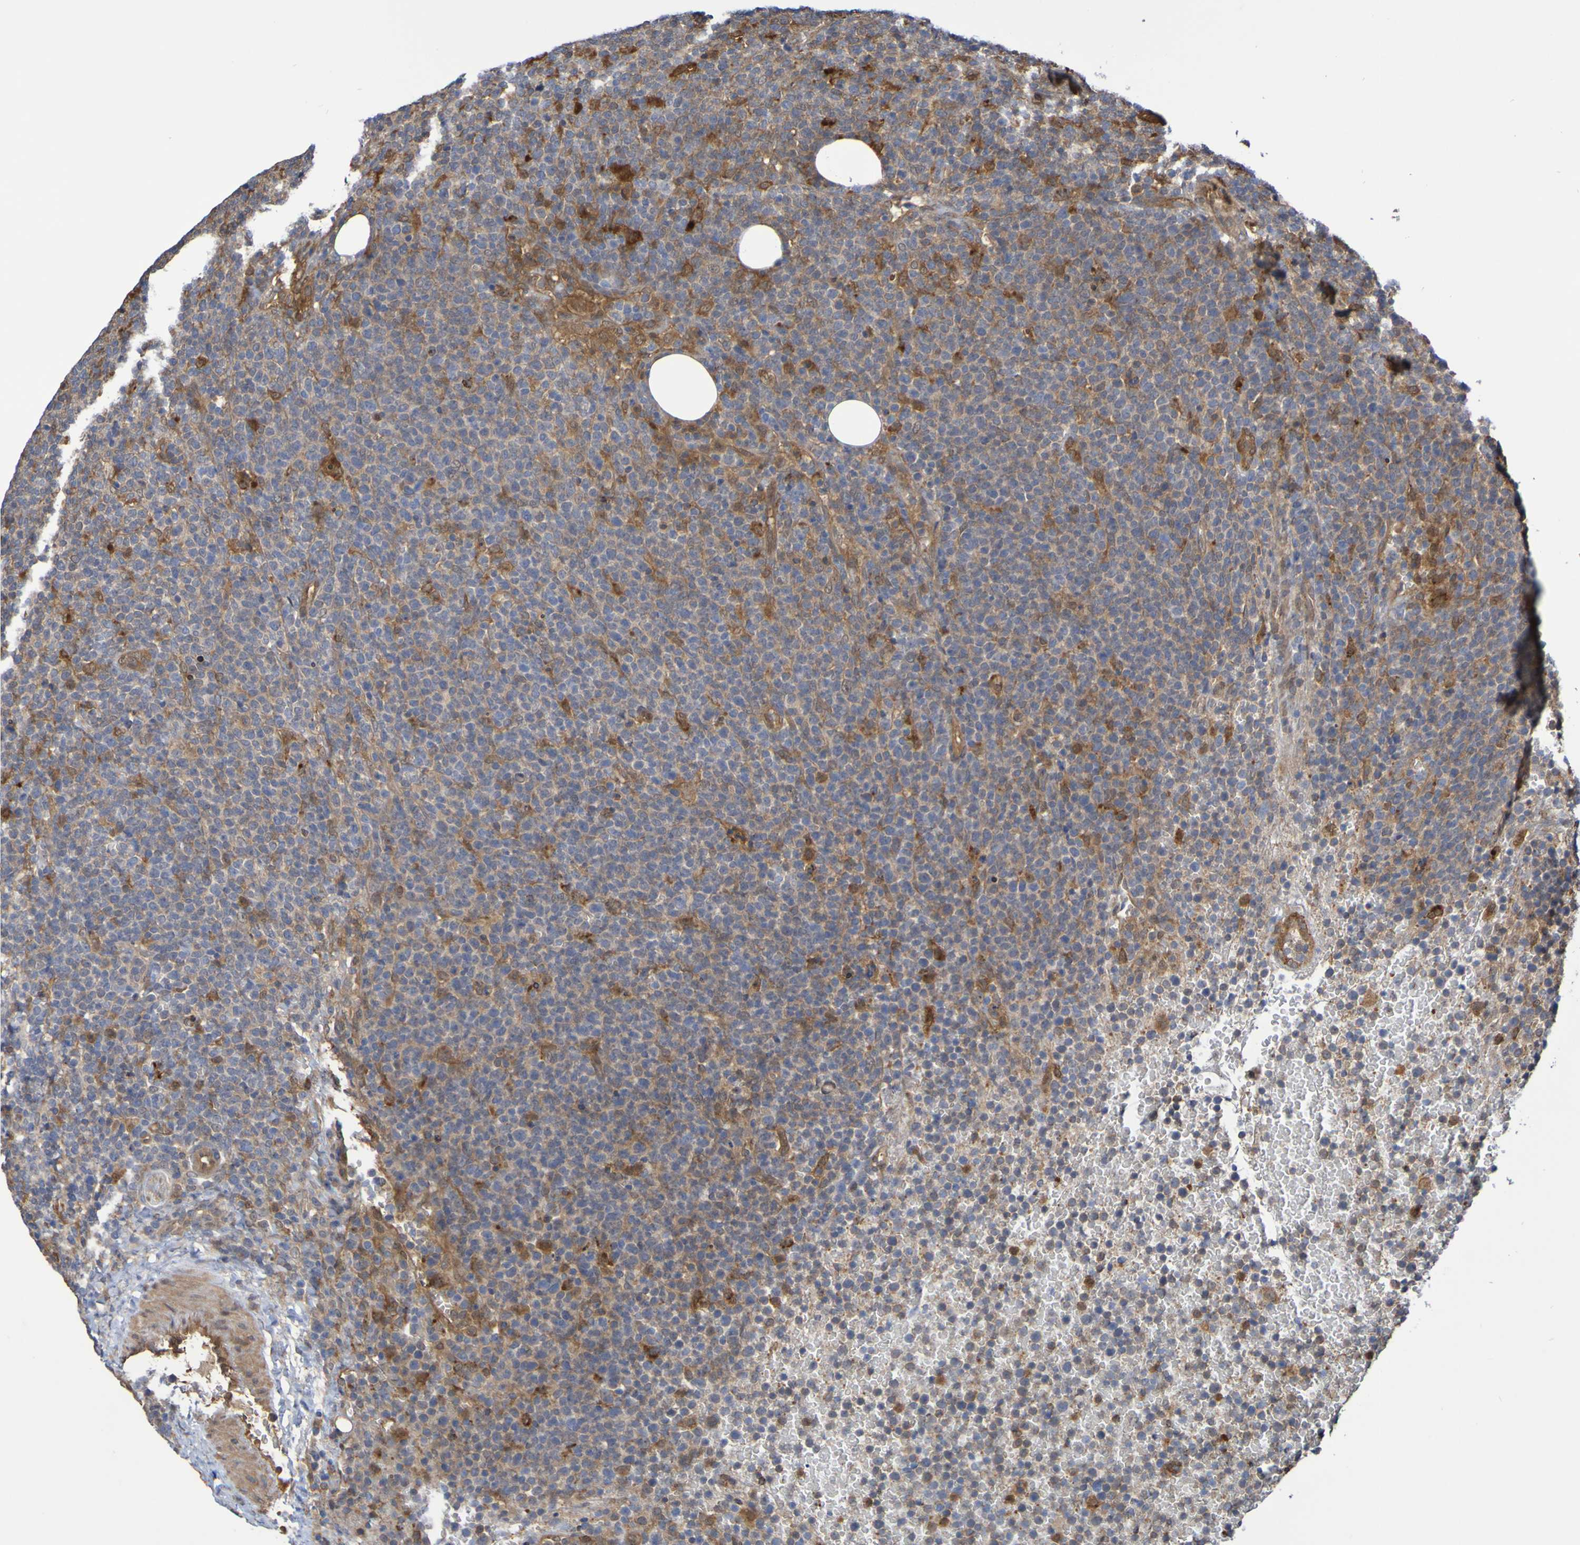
{"staining": {"intensity": "moderate", "quantity": ">75%", "location": "cytoplasmic/membranous"}, "tissue": "lymphoma", "cell_type": "Tumor cells", "image_type": "cancer", "snomed": [{"axis": "morphology", "description": "Malignant lymphoma, non-Hodgkin's type, High grade"}, {"axis": "topography", "description": "Lymph node"}], "caption": "A photomicrograph of human lymphoma stained for a protein displays moderate cytoplasmic/membranous brown staining in tumor cells.", "gene": "SERPINB6", "patient": {"sex": "male", "age": 61}}